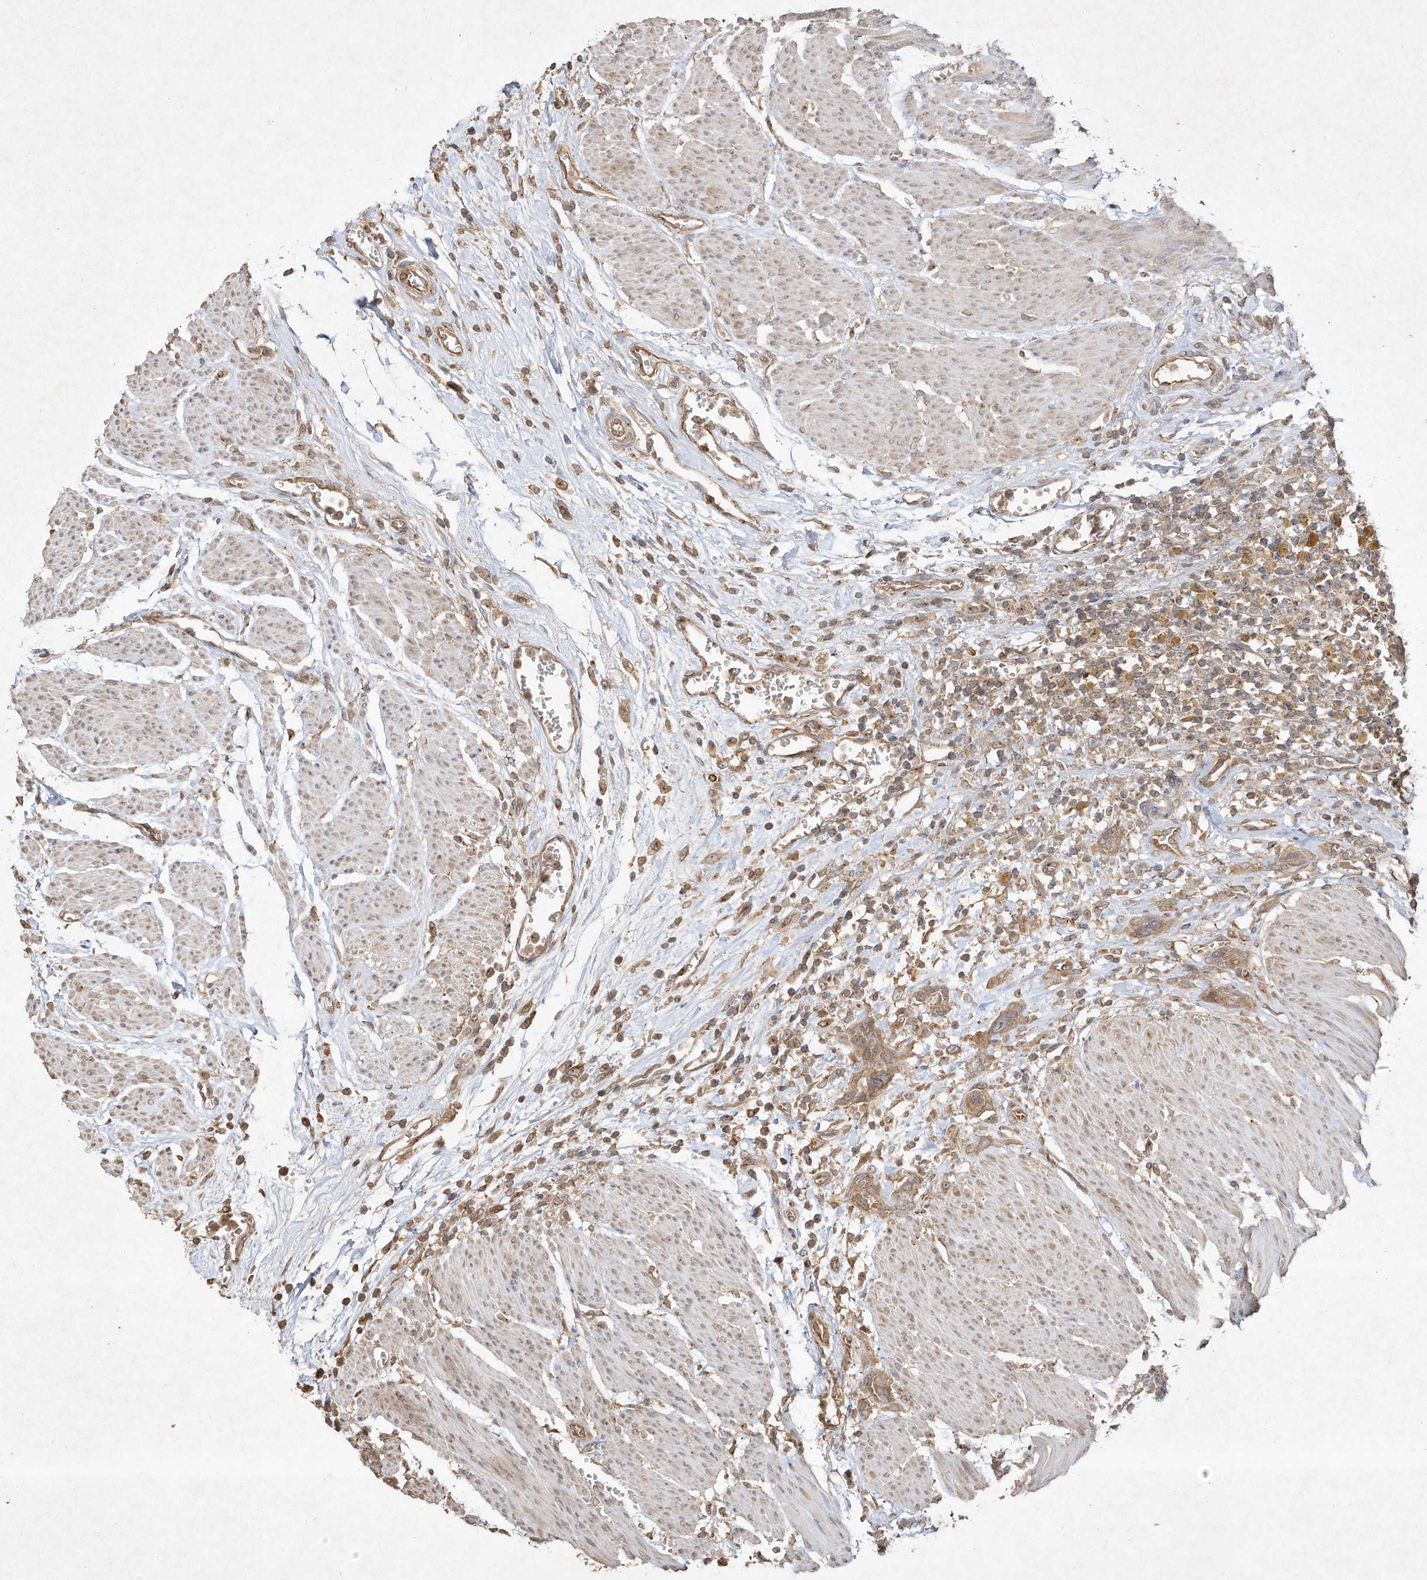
{"staining": {"intensity": "moderate", "quantity": ">75%", "location": "cytoplasmic/membranous"}, "tissue": "urothelial cancer", "cell_type": "Tumor cells", "image_type": "cancer", "snomed": [{"axis": "morphology", "description": "Urothelial carcinoma, High grade"}, {"axis": "topography", "description": "Urinary bladder"}], "caption": "Urothelial carcinoma (high-grade) was stained to show a protein in brown. There is medium levels of moderate cytoplasmic/membranous positivity in approximately >75% of tumor cells. Nuclei are stained in blue.", "gene": "DYNC1I2", "patient": {"sex": "male", "age": 35}}